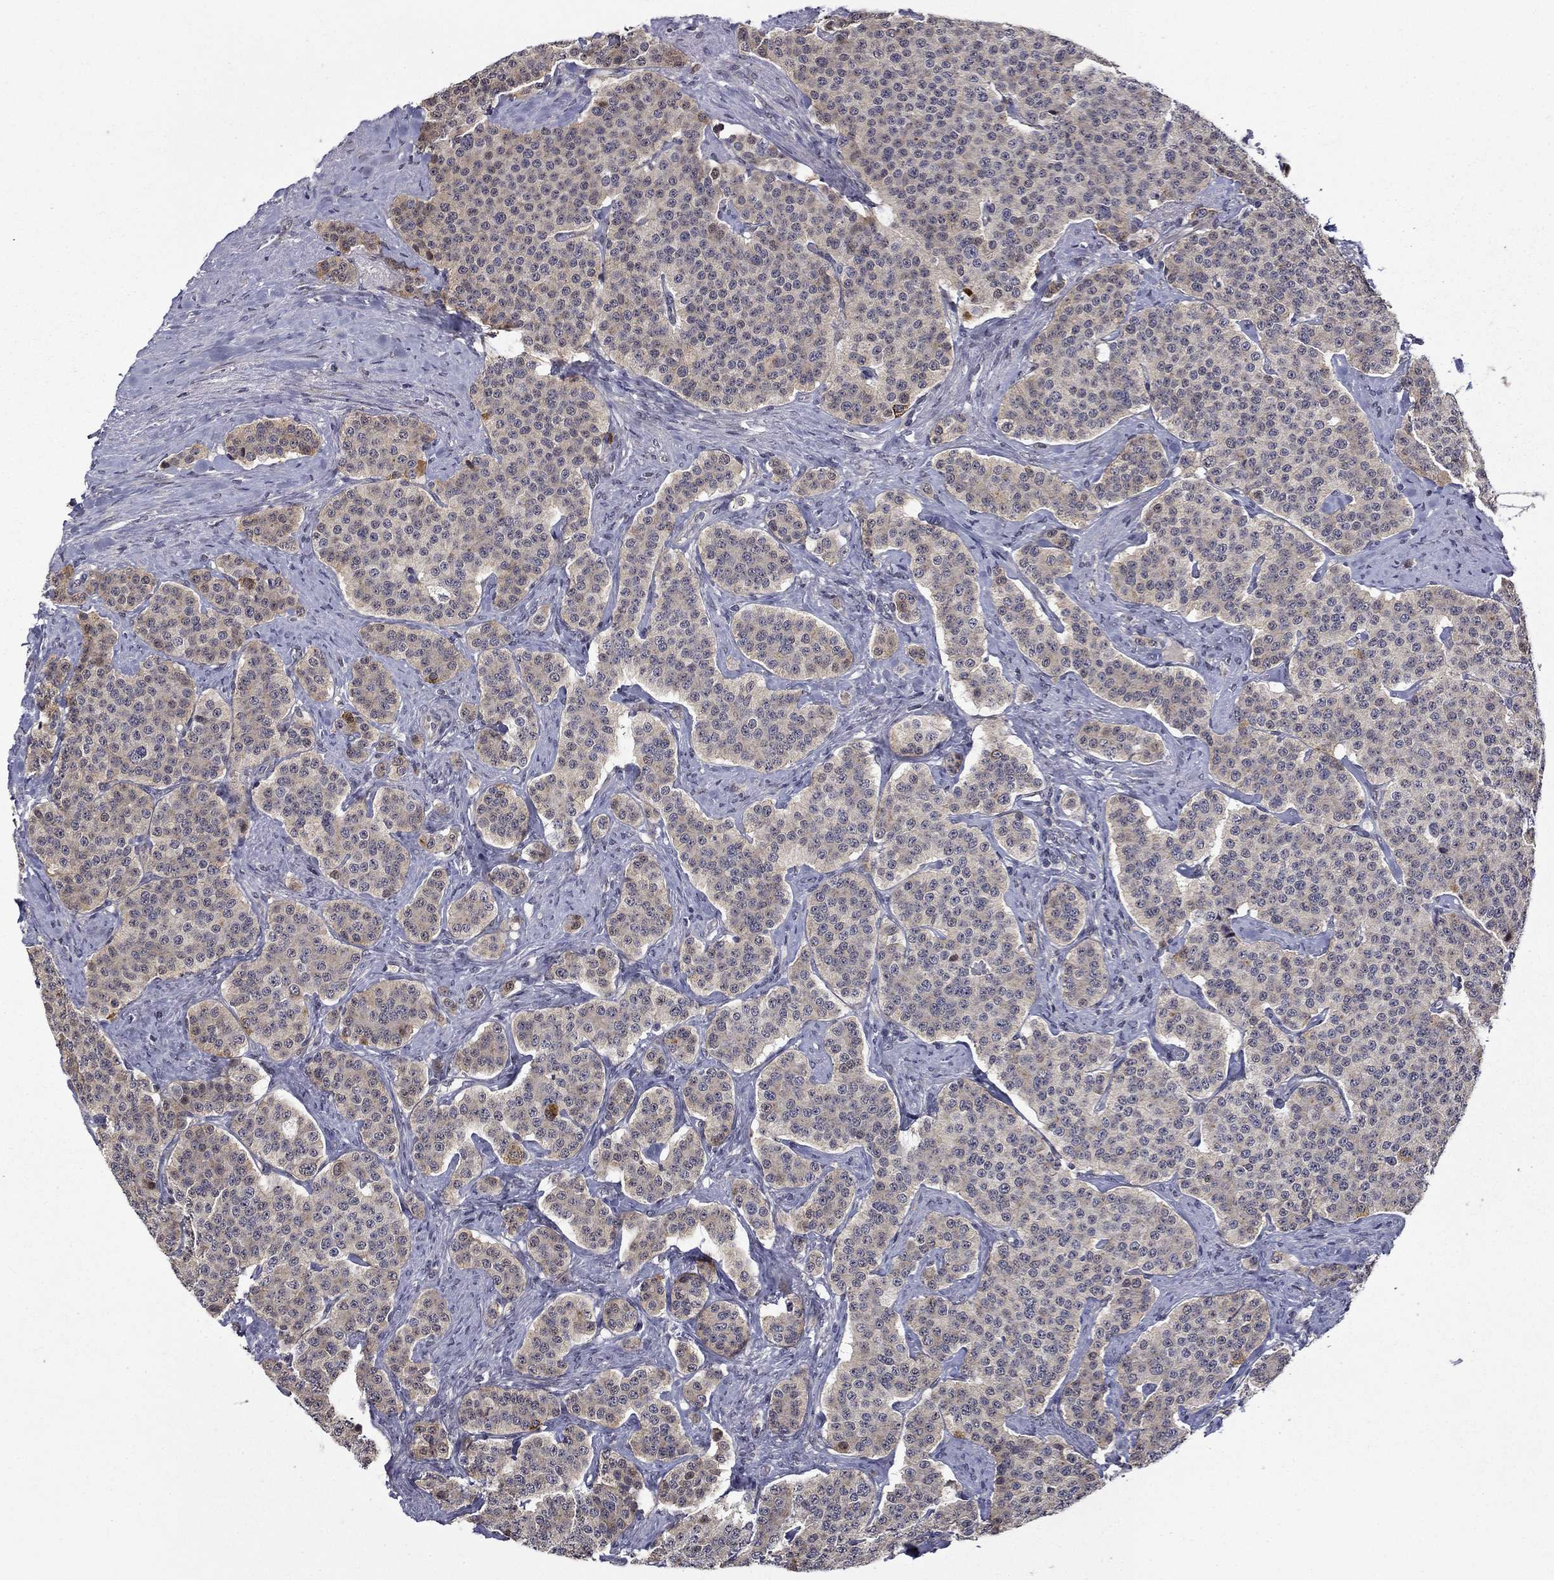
{"staining": {"intensity": "weak", "quantity": "<25%", "location": "cytoplasmic/membranous"}, "tissue": "carcinoid", "cell_type": "Tumor cells", "image_type": "cancer", "snomed": [{"axis": "morphology", "description": "Carcinoid, malignant, NOS"}, {"axis": "topography", "description": "Small intestine"}], "caption": "Protein analysis of carcinoid shows no significant positivity in tumor cells.", "gene": "B3GAT1", "patient": {"sex": "female", "age": 58}}